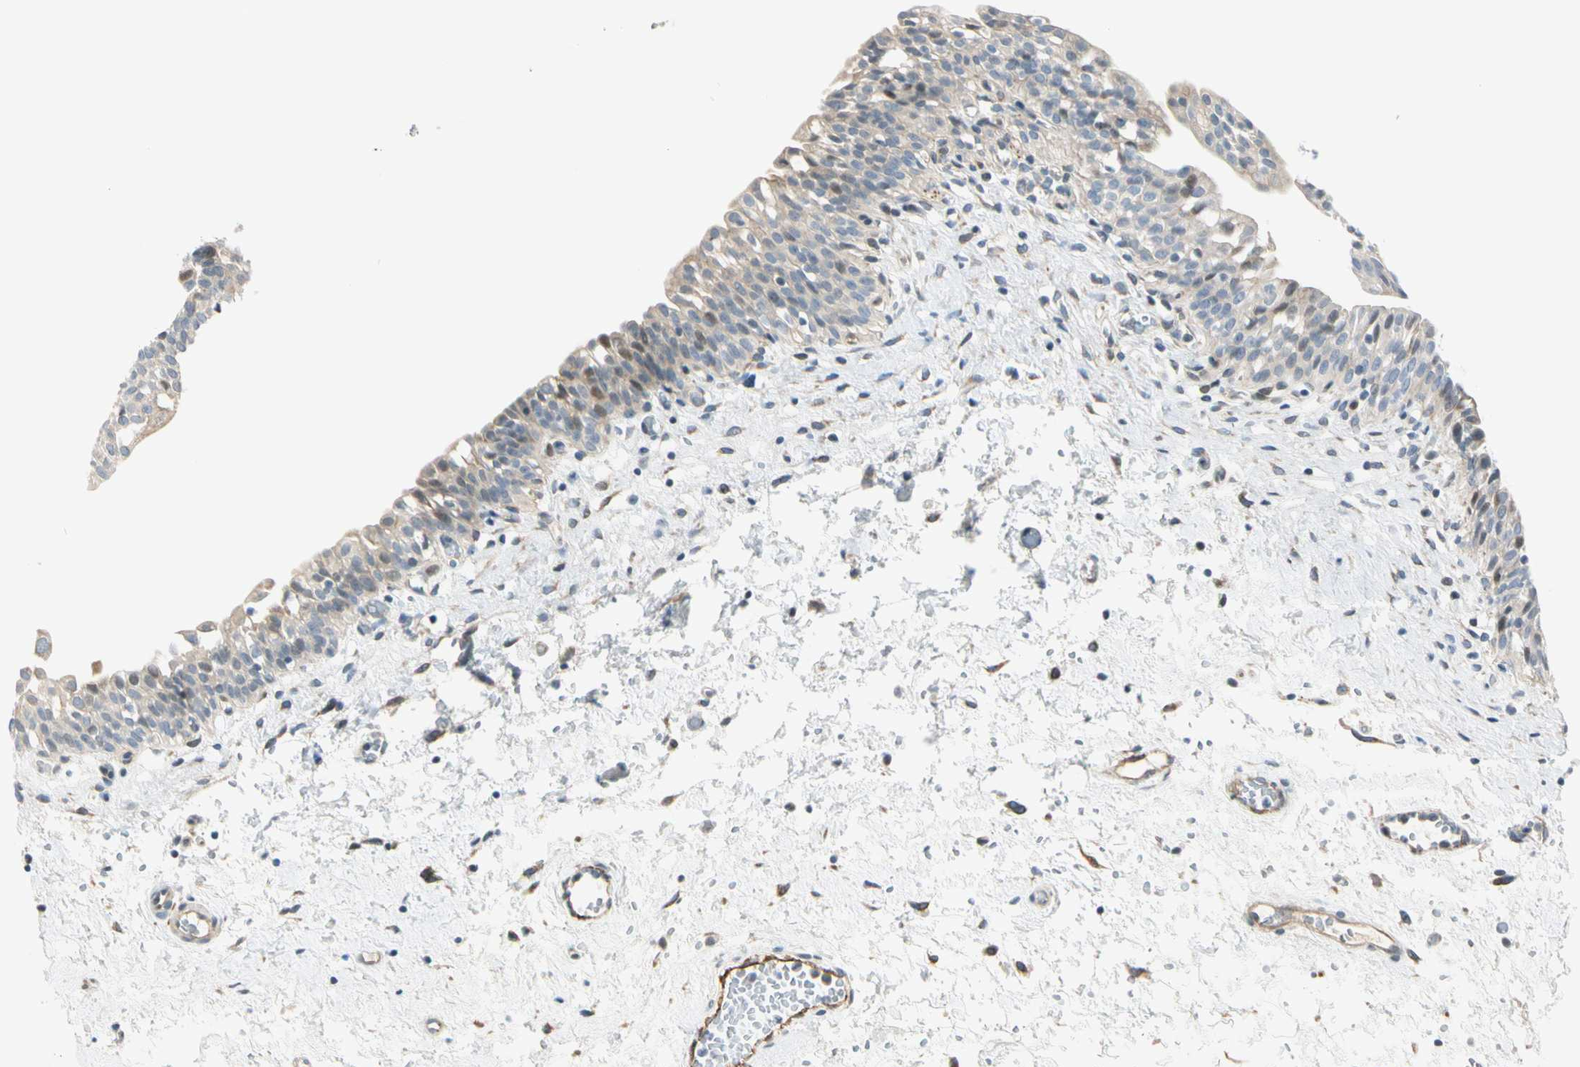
{"staining": {"intensity": "weak", "quantity": "25%-75%", "location": "cytoplasmic/membranous,nuclear"}, "tissue": "urinary bladder", "cell_type": "Urothelial cells", "image_type": "normal", "snomed": [{"axis": "morphology", "description": "Normal tissue, NOS"}, {"axis": "topography", "description": "Urinary bladder"}], "caption": "High-magnification brightfield microscopy of unremarkable urinary bladder stained with DAB (3,3'-diaminobenzidine) (brown) and counterstained with hematoxylin (blue). urothelial cells exhibit weak cytoplasmic/membranous,nuclear expression is appreciated in about25%-75% of cells. Ihc stains the protein of interest in brown and the nuclei are stained blue.", "gene": "NPDC1", "patient": {"sex": "male", "age": 55}}